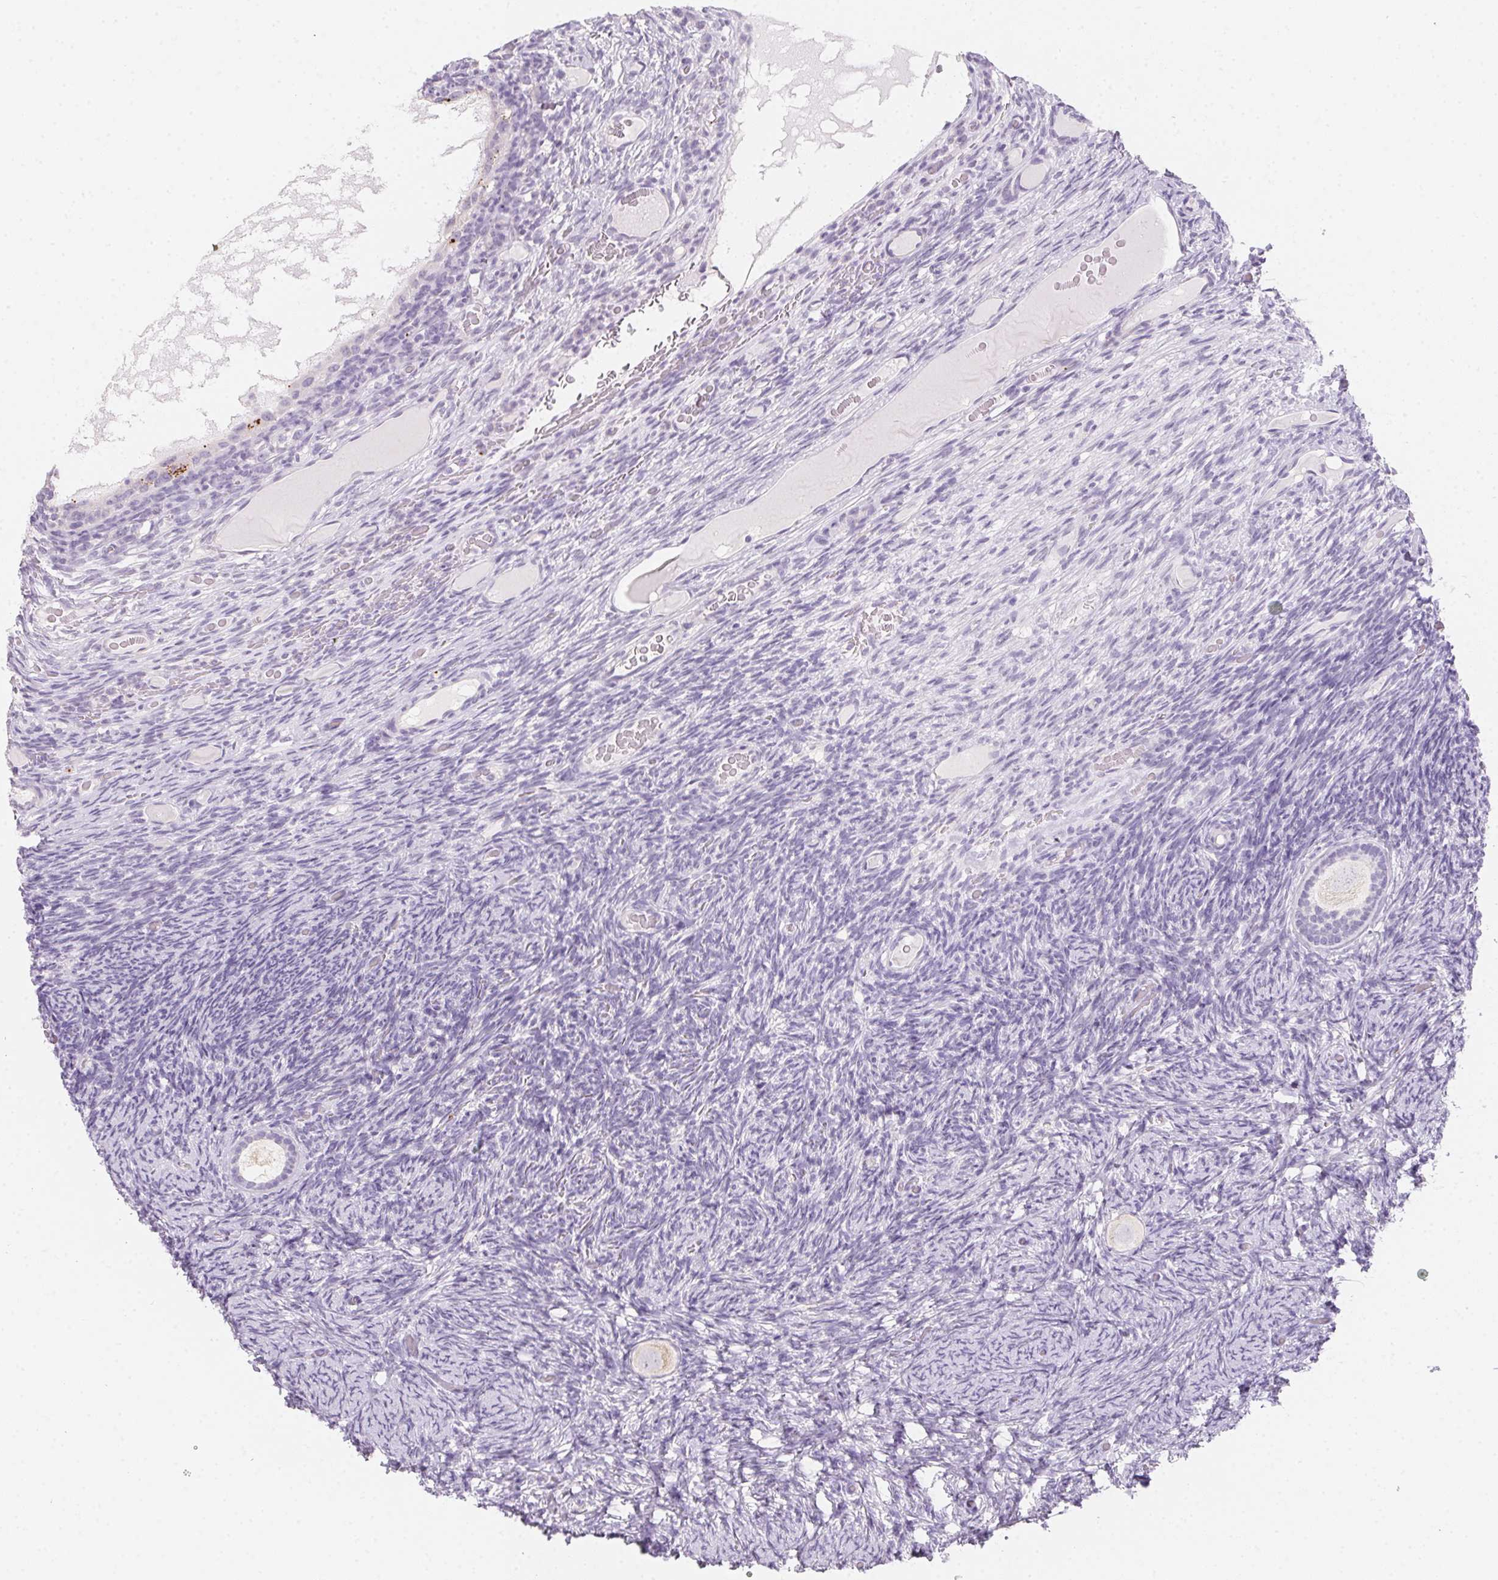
{"staining": {"intensity": "negative", "quantity": "none", "location": "none"}, "tissue": "ovary", "cell_type": "Follicle cells", "image_type": "normal", "snomed": [{"axis": "morphology", "description": "Normal tissue, NOS"}, {"axis": "topography", "description": "Ovary"}], "caption": "The micrograph displays no significant expression in follicle cells of ovary. (Brightfield microscopy of DAB (3,3'-diaminobenzidine) immunohistochemistry at high magnification).", "gene": "MYL4", "patient": {"sex": "female", "age": 34}}